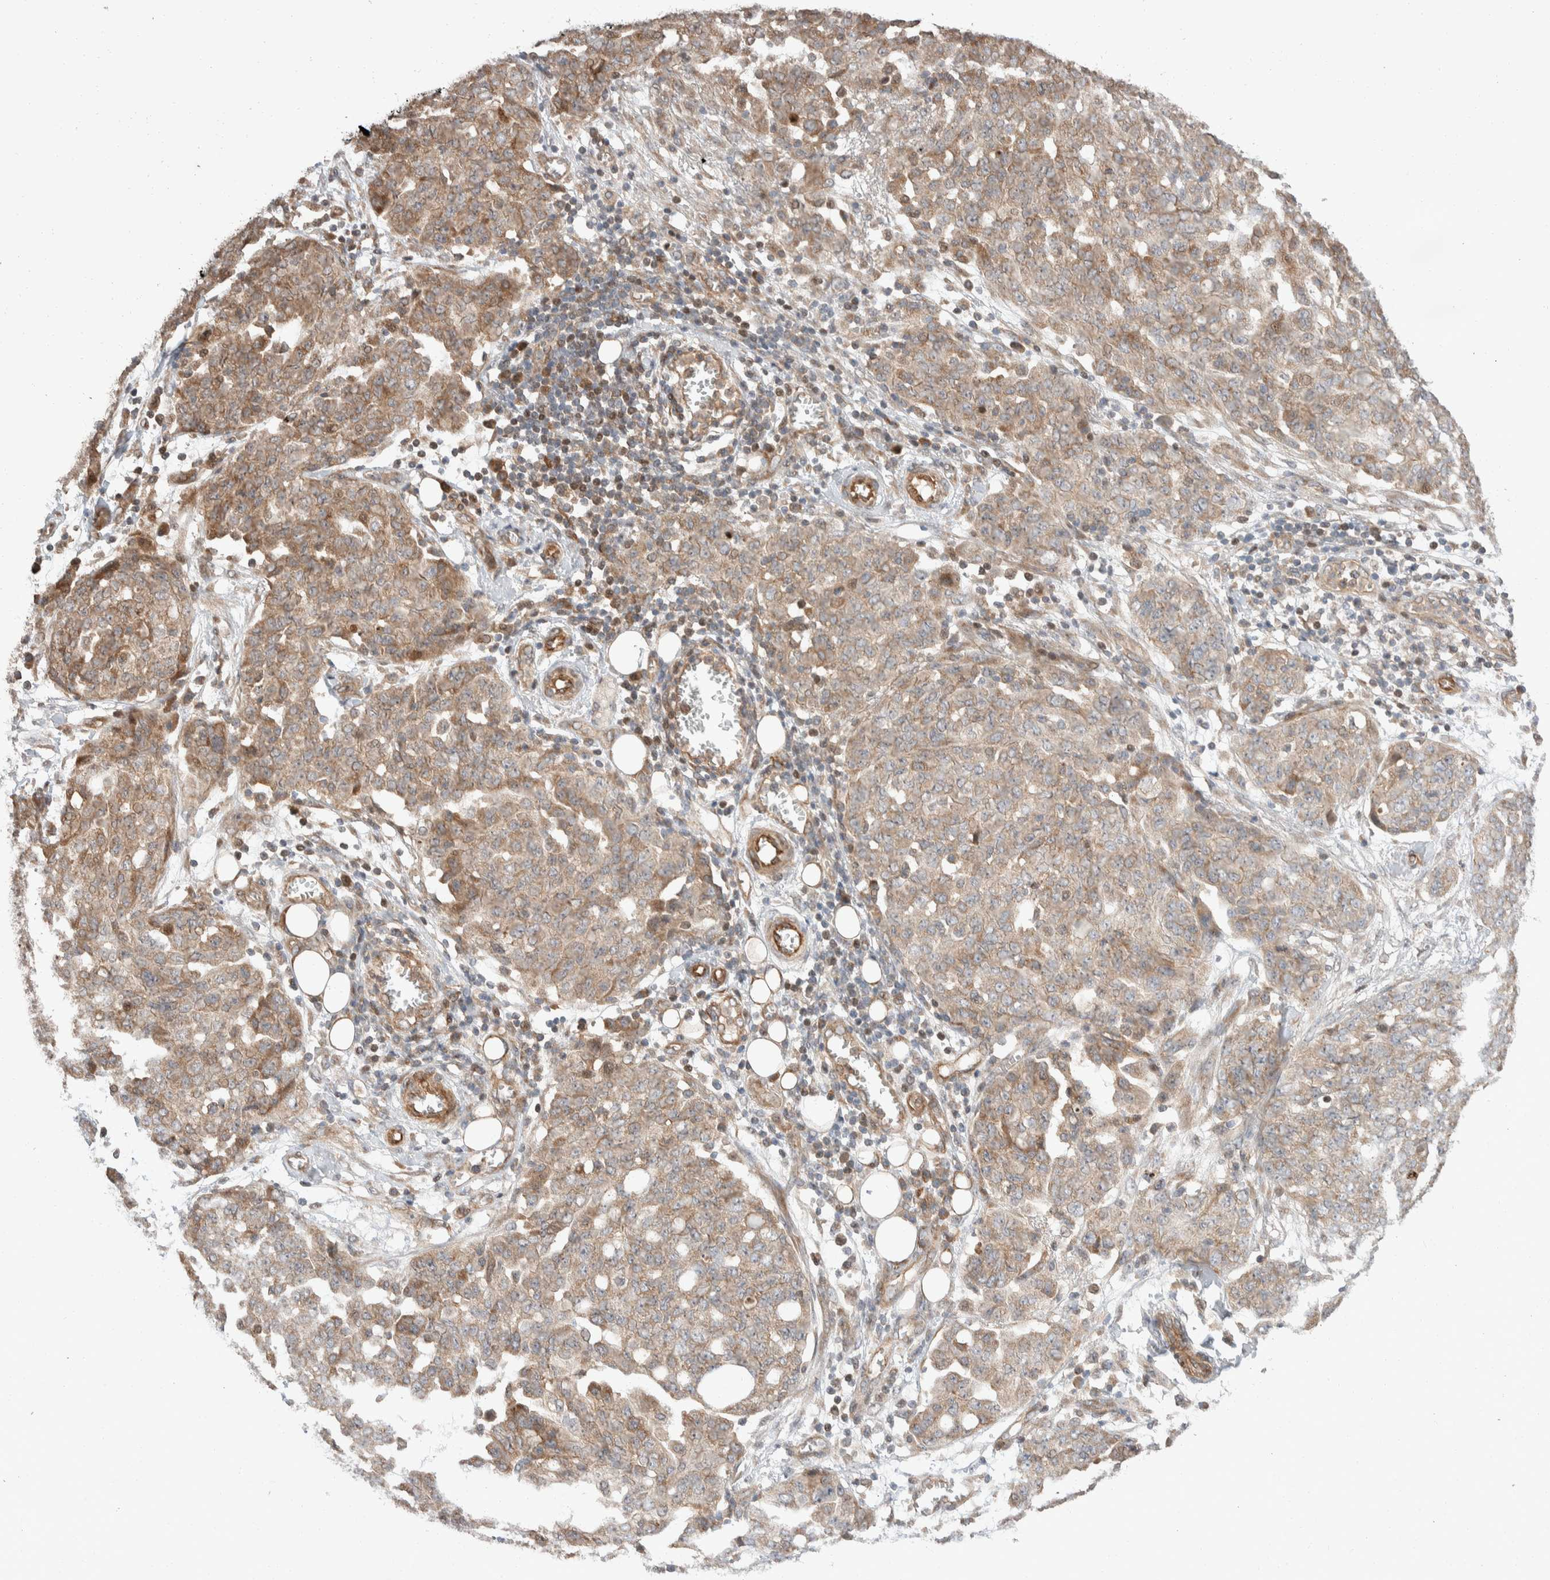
{"staining": {"intensity": "weak", "quantity": ">75%", "location": "cytoplasmic/membranous"}, "tissue": "ovarian cancer", "cell_type": "Tumor cells", "image_type": "cancer", "snomed": [{"axis": "morphology", "description": "Cystadenocarcinoma, serous, NOS"}, {"axis": "topography", "description": "Soft tissue"}, {"axis": "topography", "description": "Ovary"}], "caption": "Ovarian cancer (serous cystadenocarcinoma) stained for a protein demonstrates weak cytoplasmic/membranous positivity in tumor cells.", "gene": "ERC1", "patient": {"sex": "female", "age": 57}}